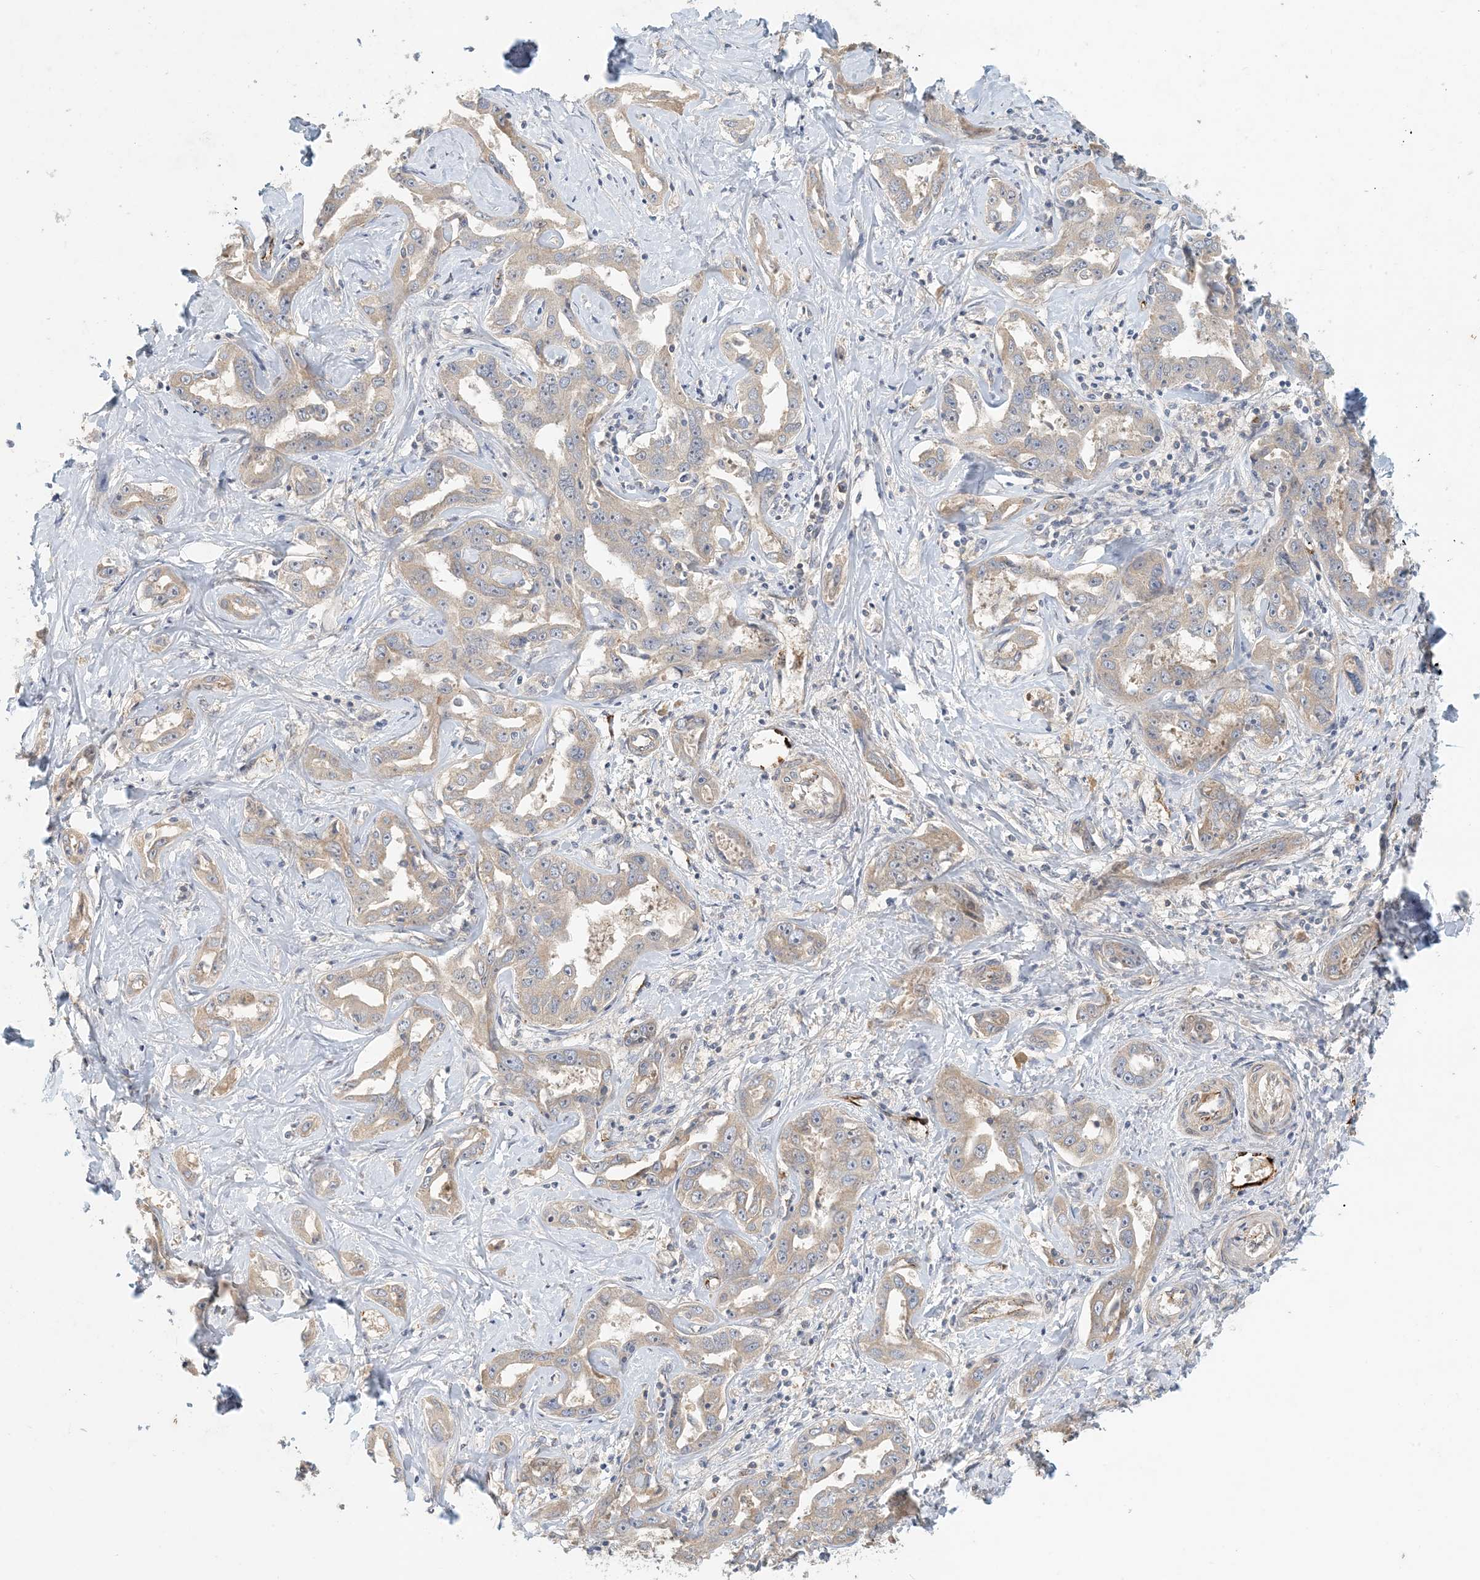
{"staining": {"intensity": "weak", "quantity": ">75%", "location": "cytoplasmic/membranous"}, "tissue": "liver cancer", "cell_type": "Tumor cells", "image_type": "cancer", "snomed": [{"axis": "morphology", "description": "Cholangiocarcinoma"}, {"axis": "topography", "description": "Liver"}], "caption": "Tumor cells display low levels of weak cytoplasmic/membranous expression in about >75% of cells in liver cancer.", "gene": "ZBTB3", "patient": {"sex": "male", "age": 59}}